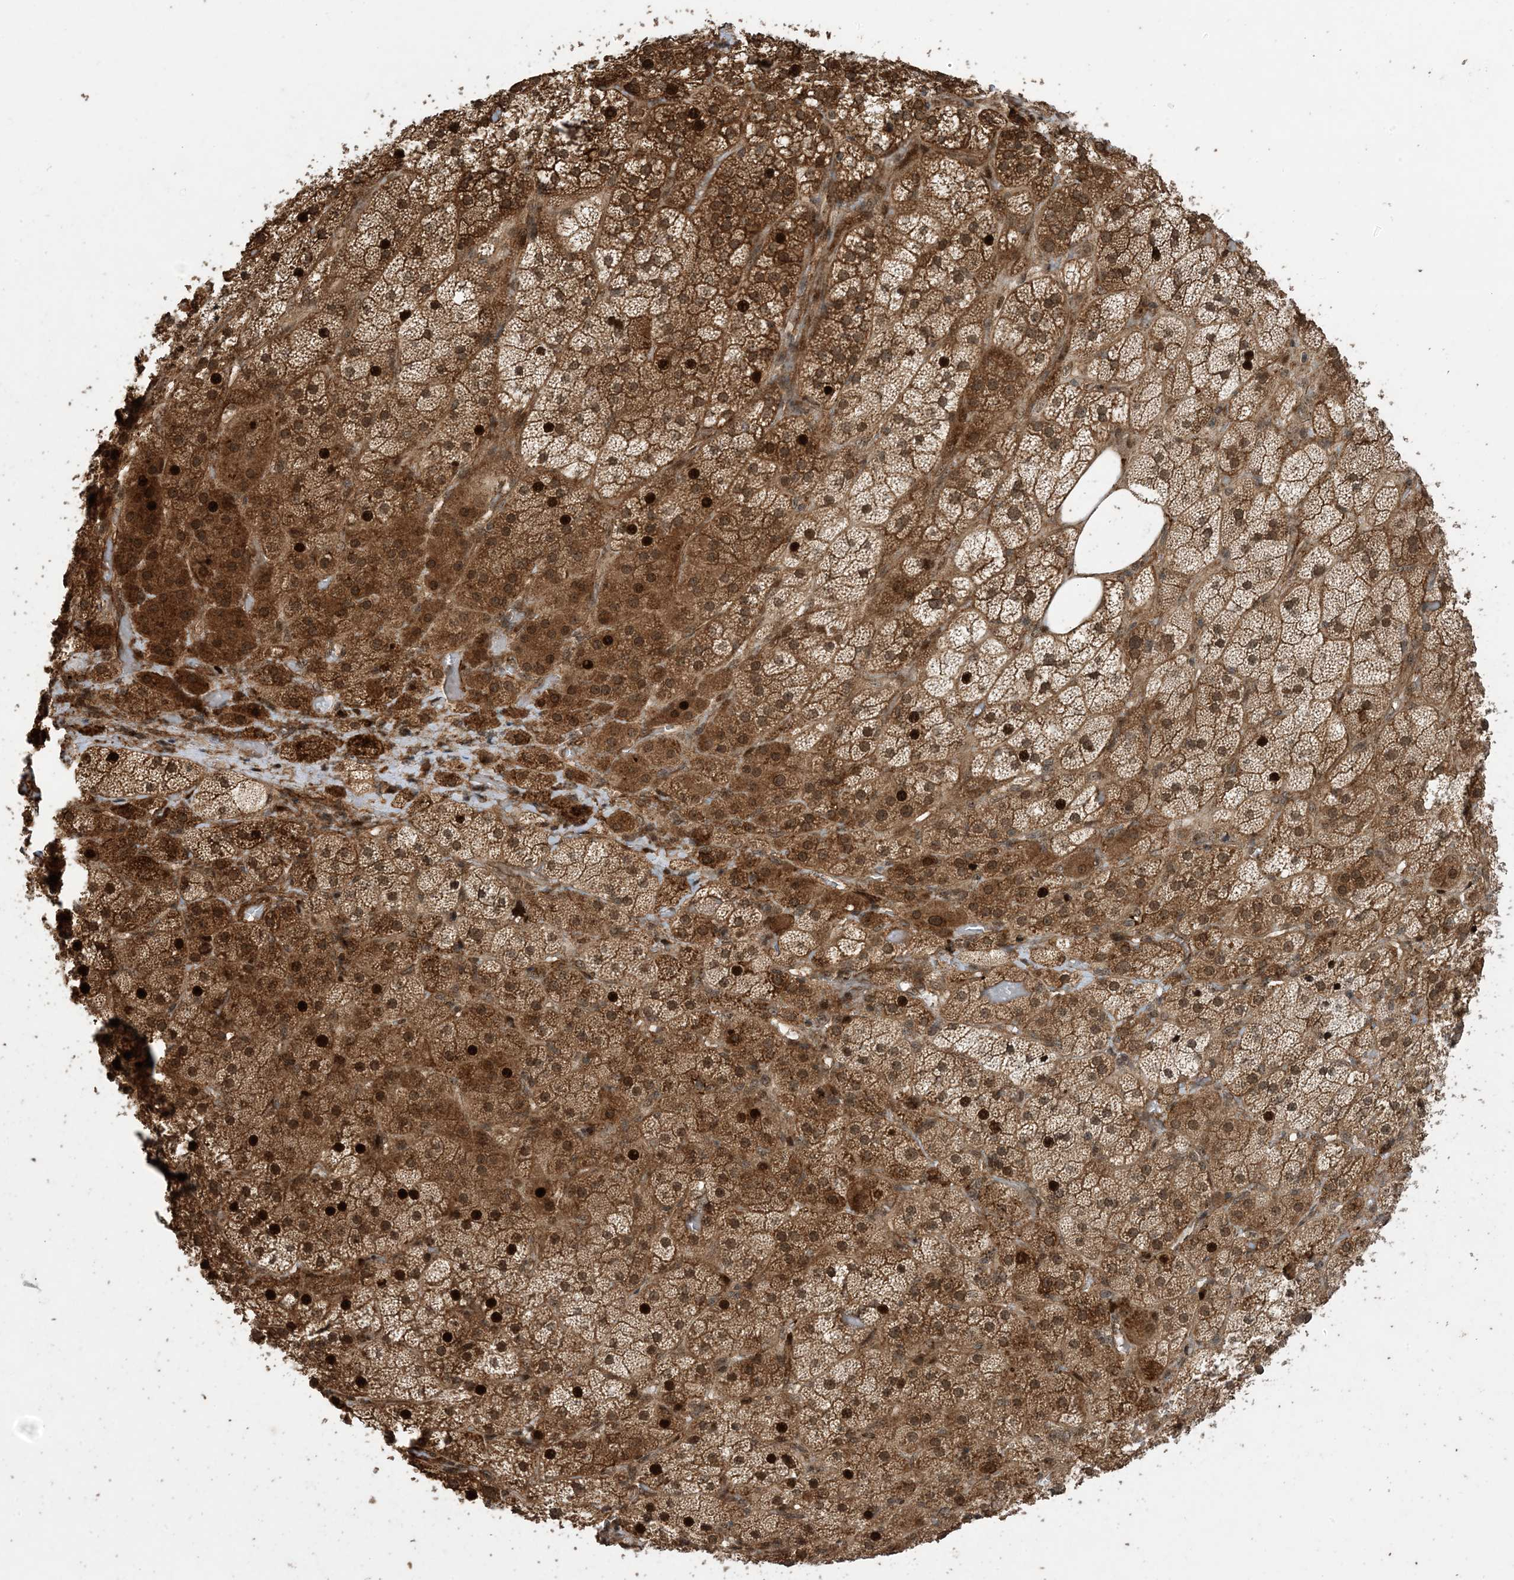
{"staining": {"intensity": "strong", "quantity": ">75%", "location": "cytoplasmic/membranous,nuclear"}, "tissue": "adrenal gland", "cell_type": "Glandular cells", "image_type": "normal", "snomed": [{"axis": "morphology", "description": "Normal tissue, NOS"}, {"axis": "topography", "description": "Adrenal gland"}], "caption": "A high amount of strong cytoplasmic/membranous,nuclear positivity is identified in approximately >75% of glandular cells in unremarkable adrenal gland.", "gene": "ZNF511", "patient": {"sex": "male", "age": 57}}